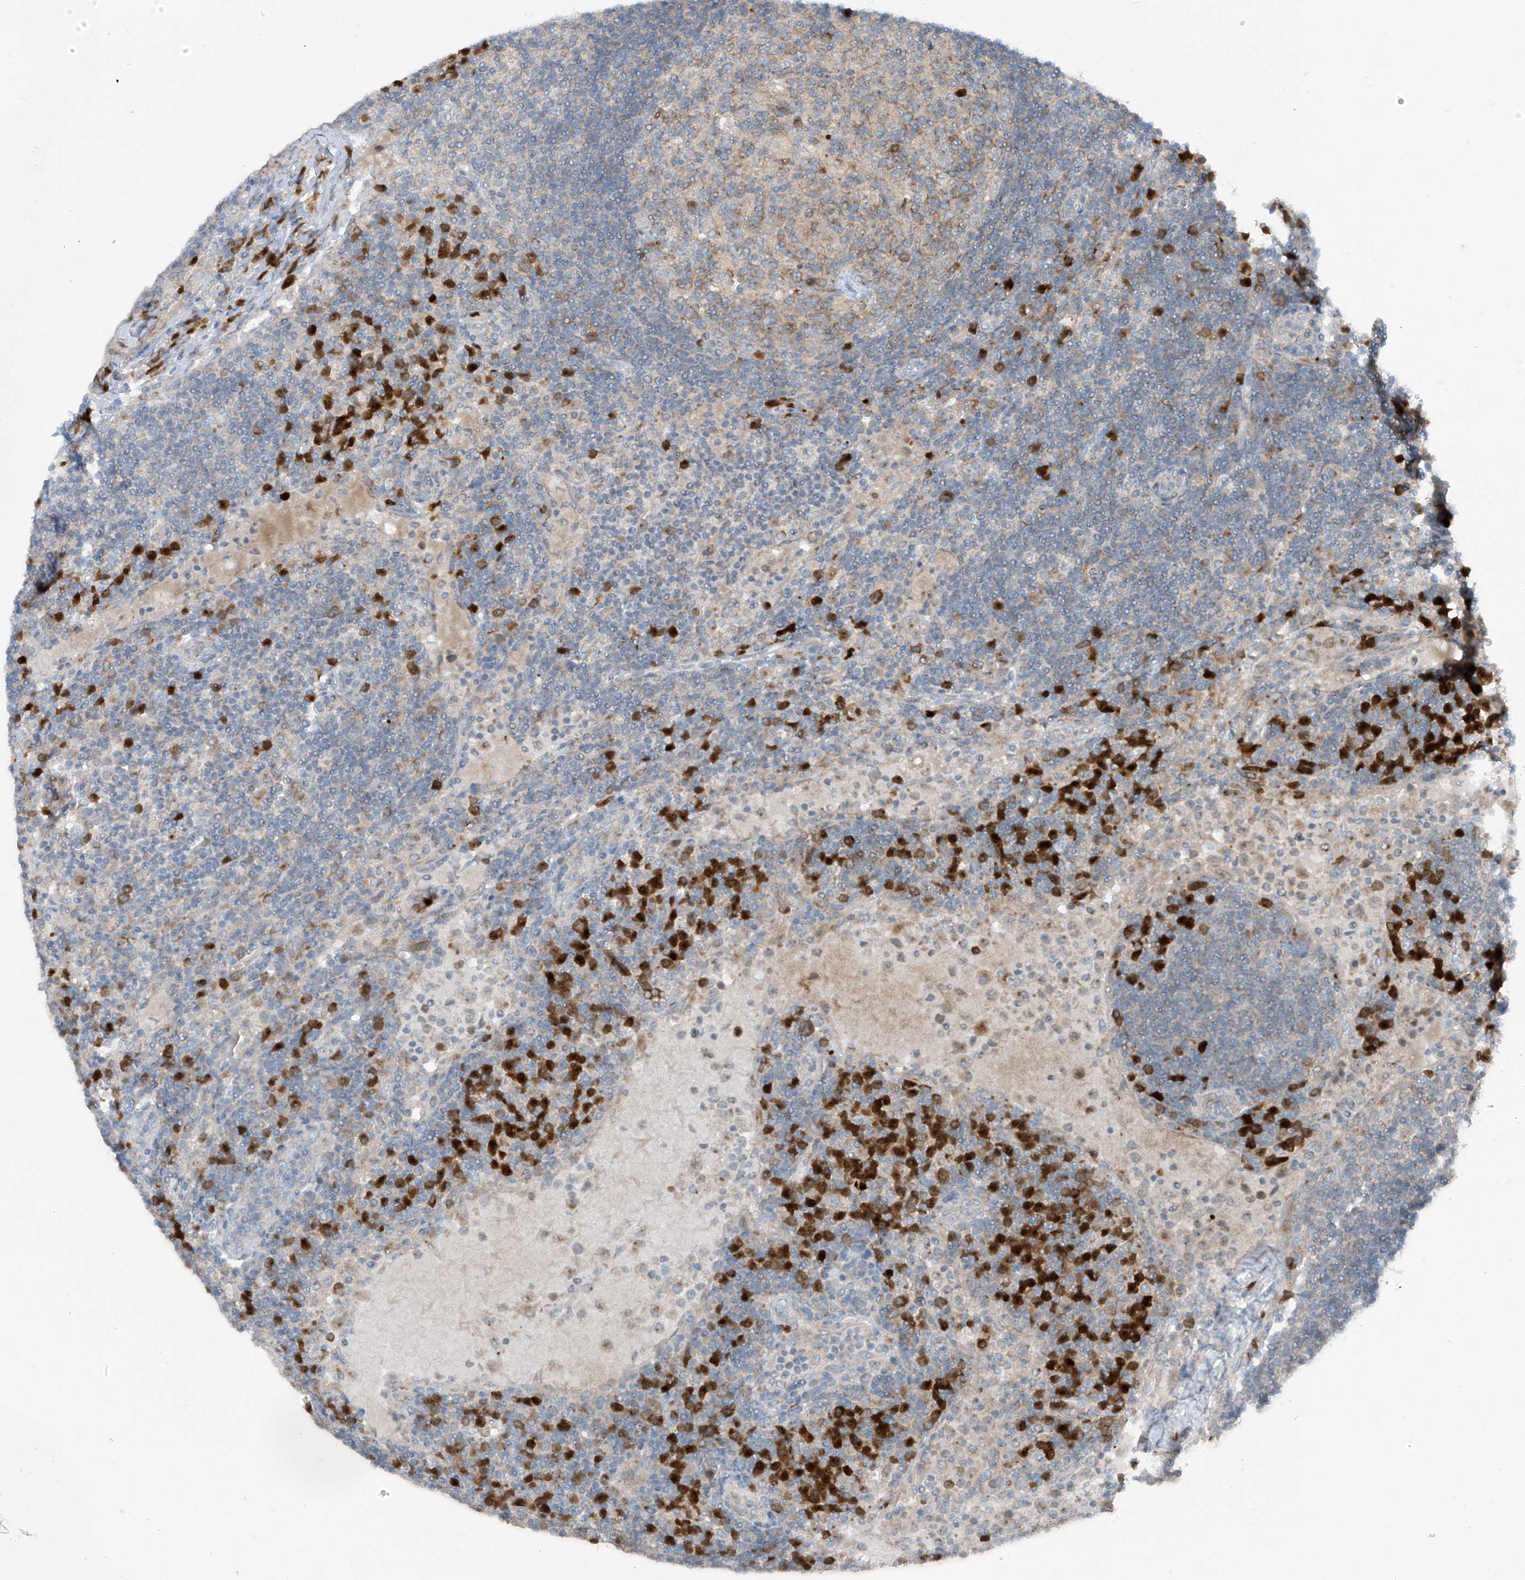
{"staining": {"intensity": "moderate", "quantity": "<25%", "location": "cytoplasmic/membranous"}, "tissue": "lymph node", "cell_type": "Germinal center cells", "image_type": "normal", "snomed": [{"axis": "morphology", "description": "Normal tissue, NOS"}, {"axis": "topography", "description": "Lymph node"}], "caption": "Immunohistochemistry (IHC) photomicrograph of normal lymph node stained for a protein (brown), which displays low levels of moderate cytoplasmic/membranous staining in approximately <25% of germinal center cells.", "gene": "SLC12A6", "patient": {"sex": "female", "age": 53}}